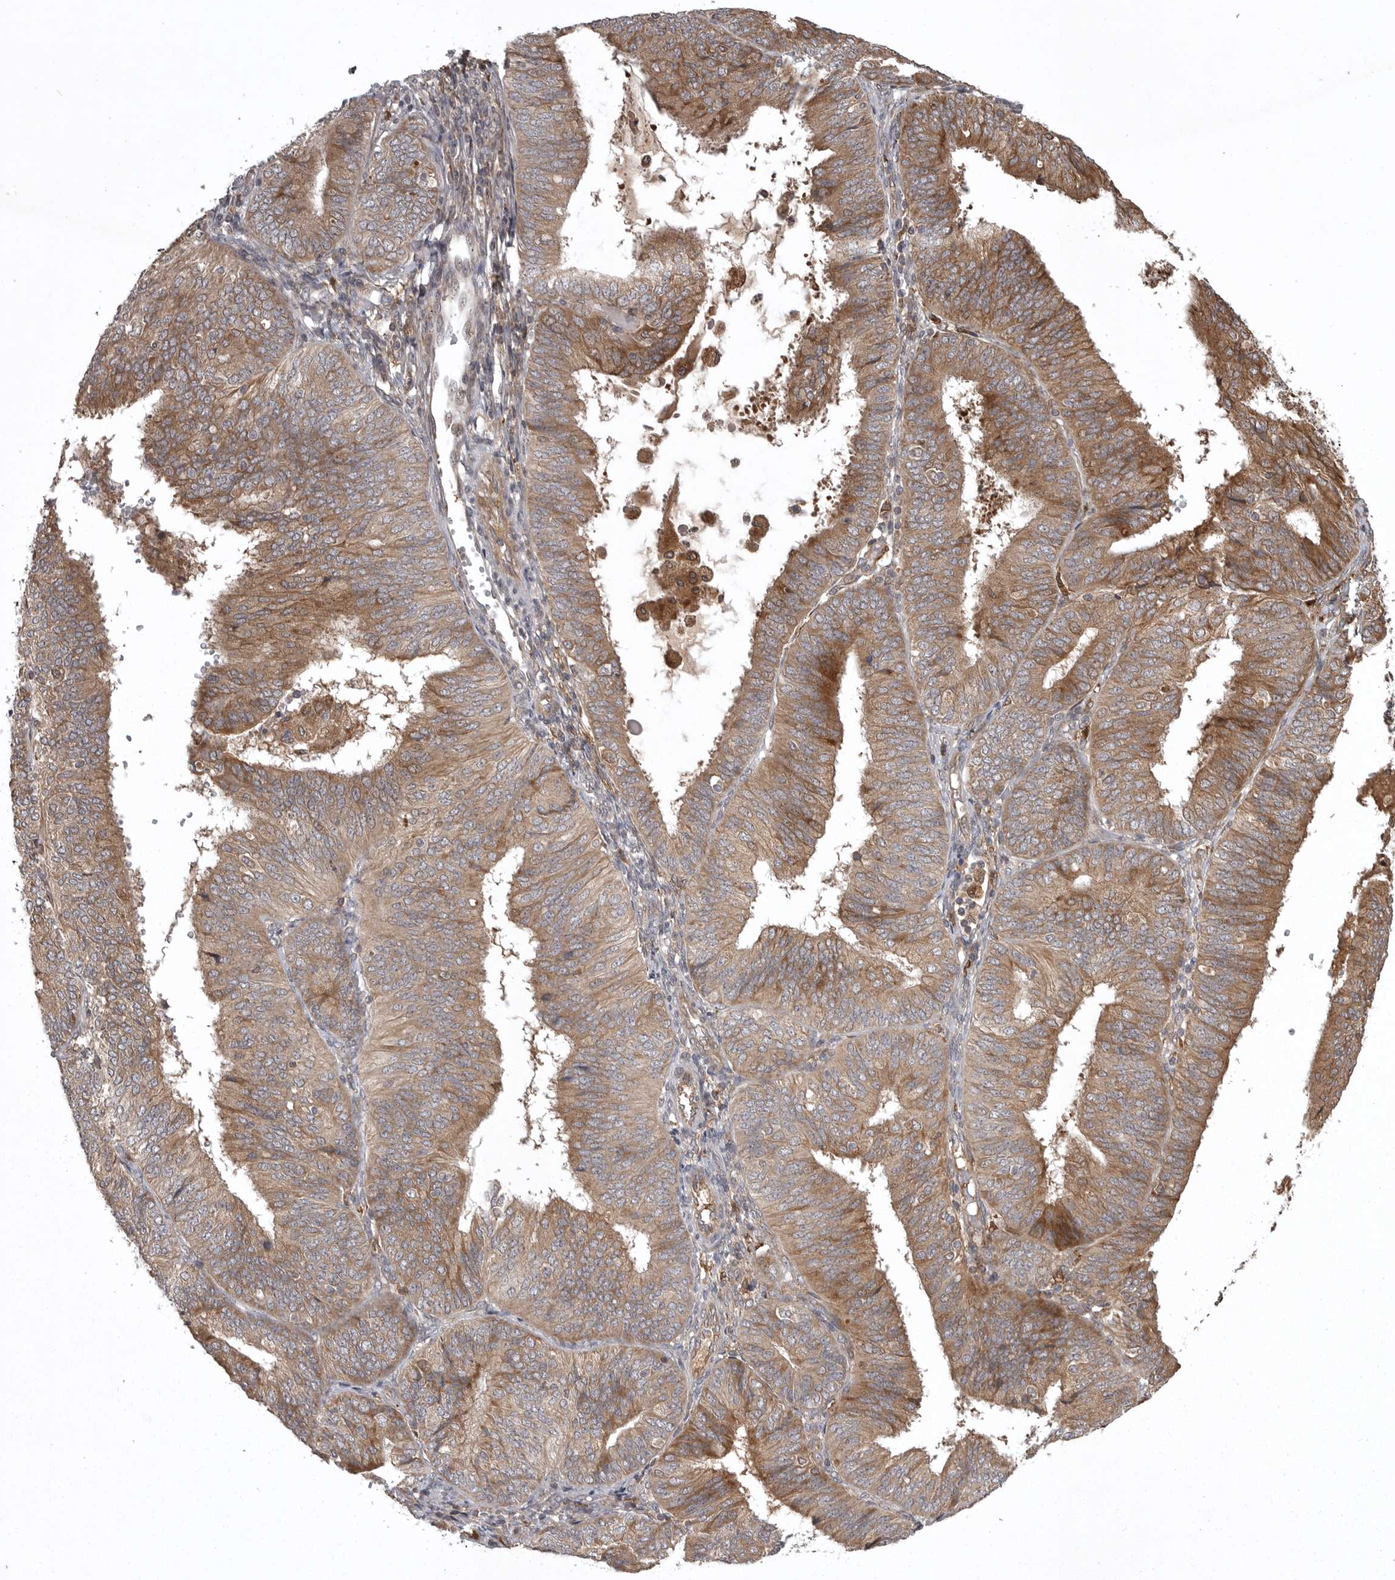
{"staining": {"intensity": "moderate", "quantity": ">75%", "location": "cytoplasmic/membranous"}, "tissue": "endometrial cancer", "cell_type": "Tumor cells", "image_type": "cancer", "snomed": [{"axis": "morphology", "description": "Adenocarcinoma, NOS"}, {"axis": "topography", "description": "Endometrium"}], "caption": "Tumor cells display moderate cytoplasmic/membranous positivity in approximately >75% of cells in endometrial cancer (adenocarcinoma).", "gene": "GPR31", "patient": {"sex": "female", "age": 58}}